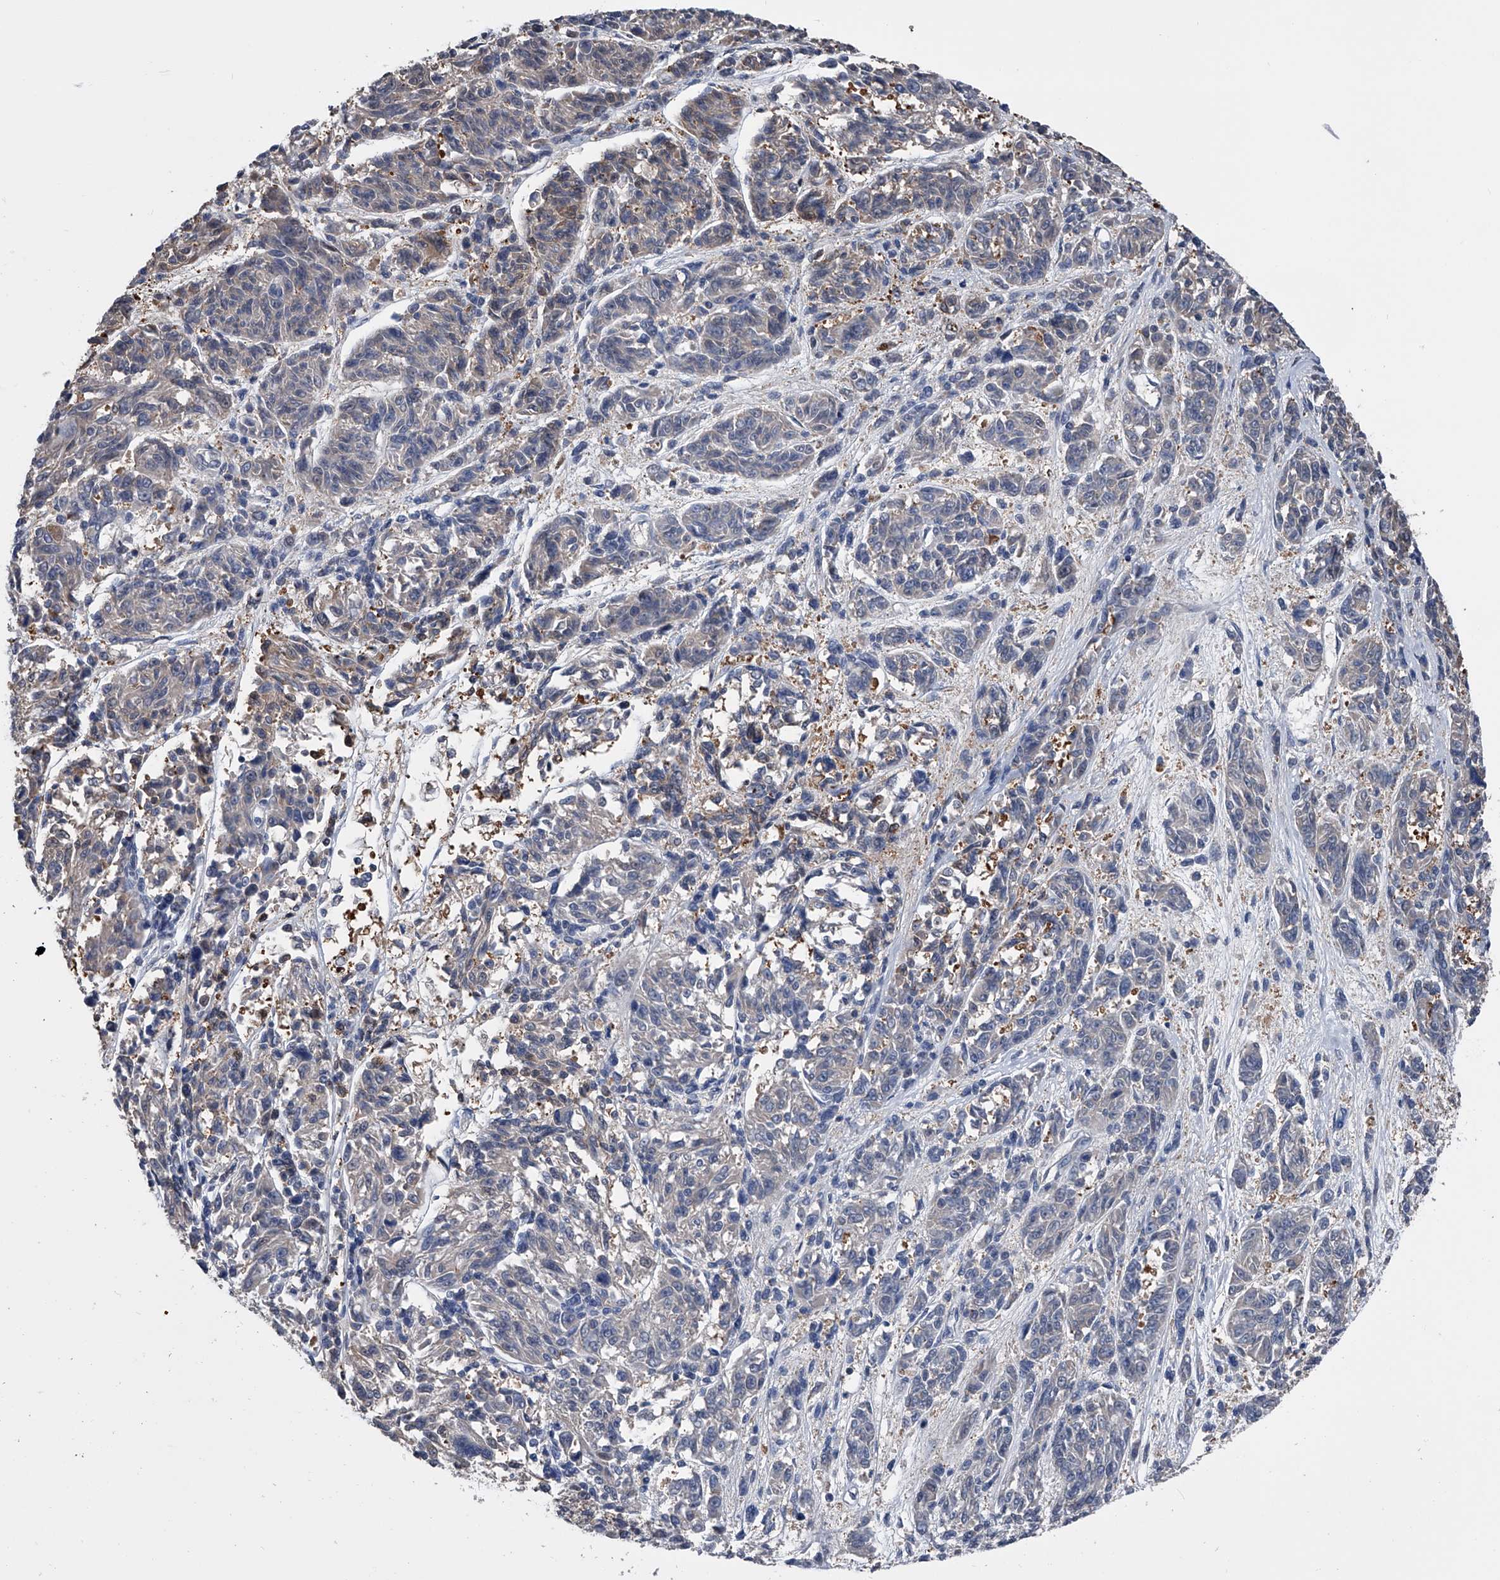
{"staining": {"intensity": "negative", "quantity": "none", "location": "none"}, "tissue": "melanoma", "cell_type": "Tumor cells", "image_type": "cancer", "snomed": [{"axis": "morphology", "description": "Malignant melanoma, NOS"}, {"axis": "topography", "description": "Skin"}], "caption": "IHC micrograph of neoplastic tissue: malignant melanoma stained with DAB (3,3'-diaminobenzidine) reveals no significant protein positivity in tumor cells. (Stains: DAB (3,3'-diaminobenzidine) immunohistochemistry (IHC) with hematoxylin counter stain, Microscopy: brightfield microscopy at high magnification).", "gene": "KIF13A", "patient": {"sex": "male", "age": 53}}